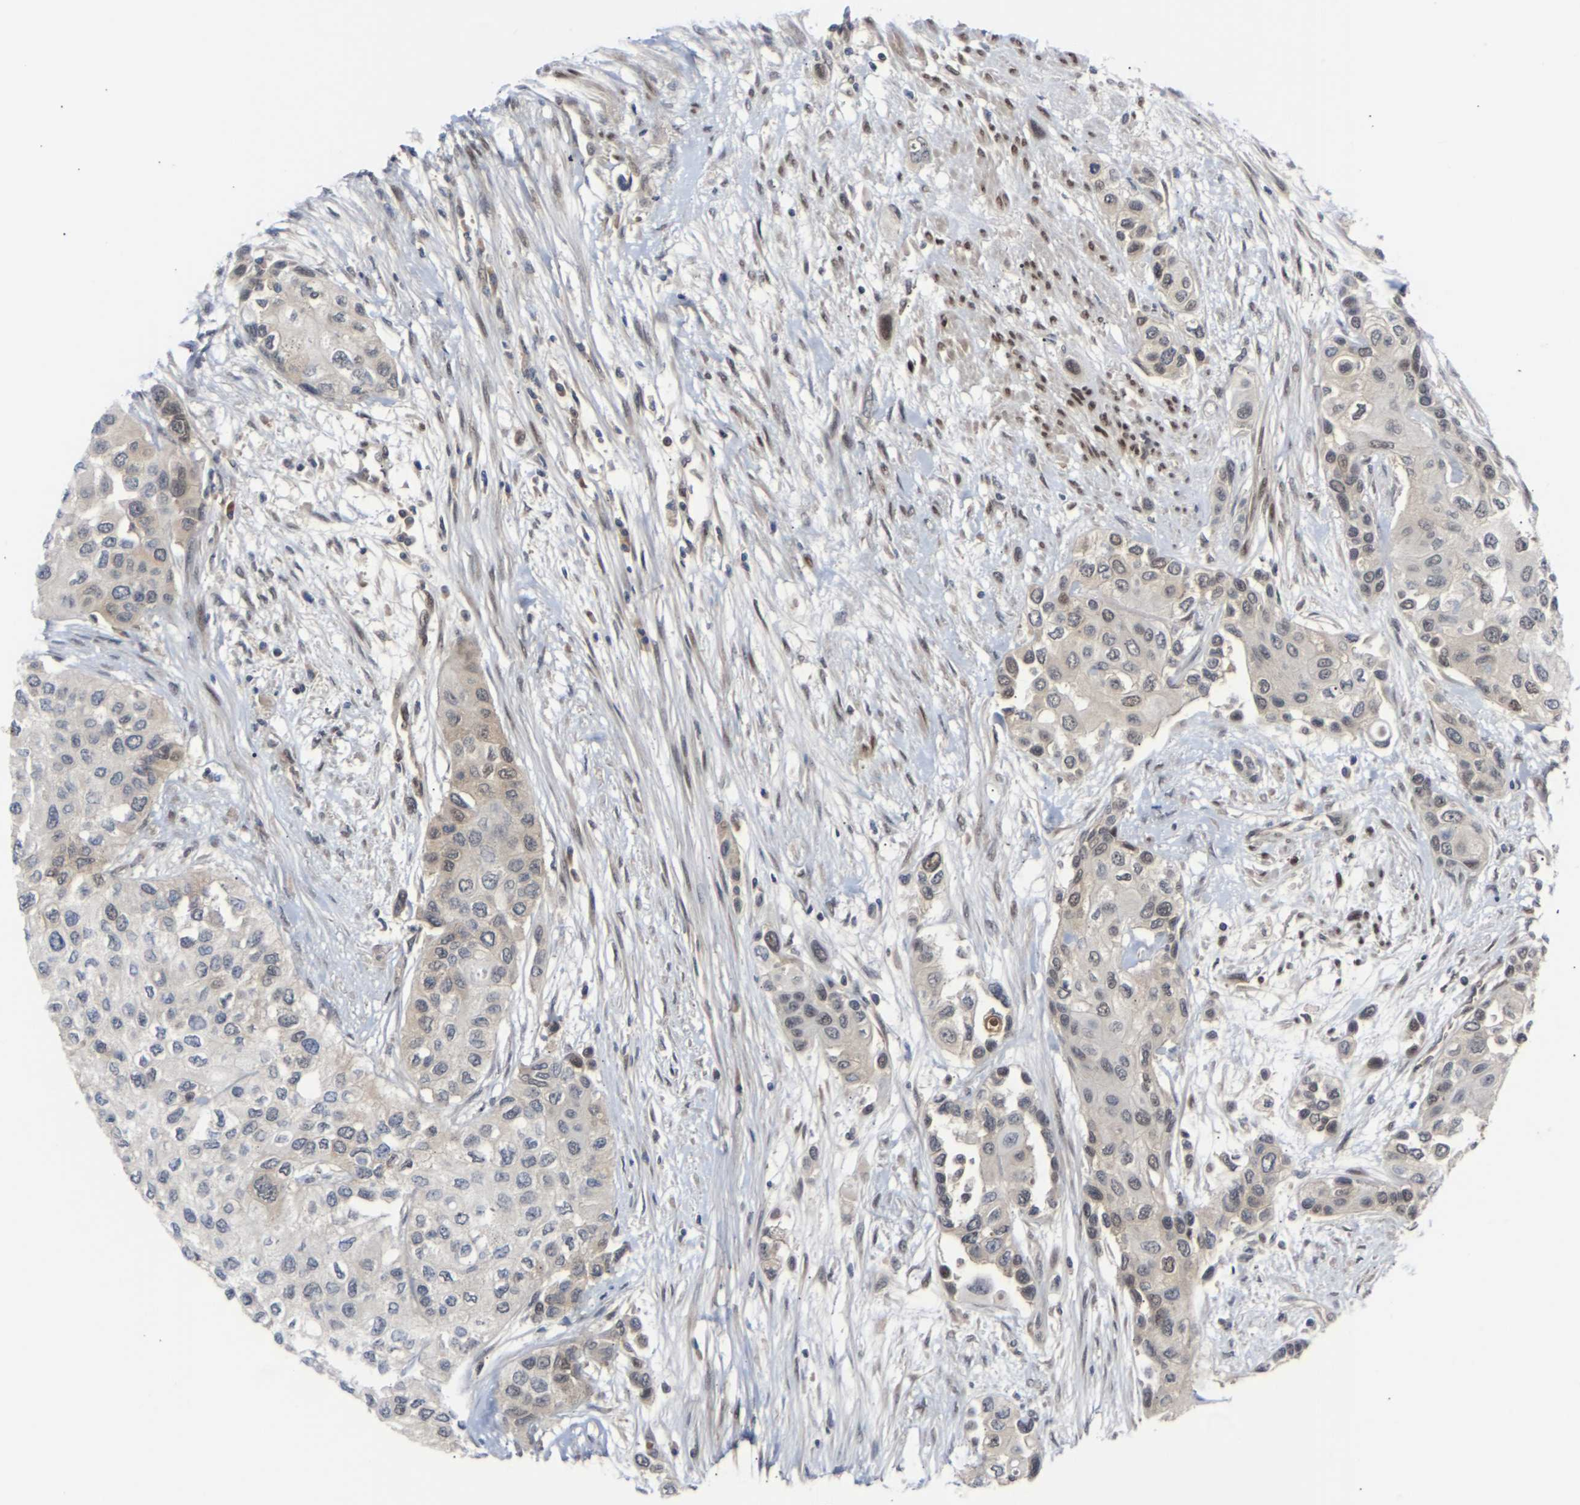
{"staining": {"intensity": "weak", "quantity": "<25%", "location": "cytoplasmic/membranous,nuclear"}, "tissue": "urothelial cancer", "cell_type": "Tumor cells", "image_type": "cancer", "snomed": [{"axis": "morphology", "description": "Urothelial carcinoma, High grade"}, {"axis": "topography", "description": "Urinary bladder"}], "caption": "Urothelial cancer stained for a protein using immunohistochemistry reveals no positivity tumor cells.", "gene": "SSBP2", "patient": {"sex": "female", "age": 56}}